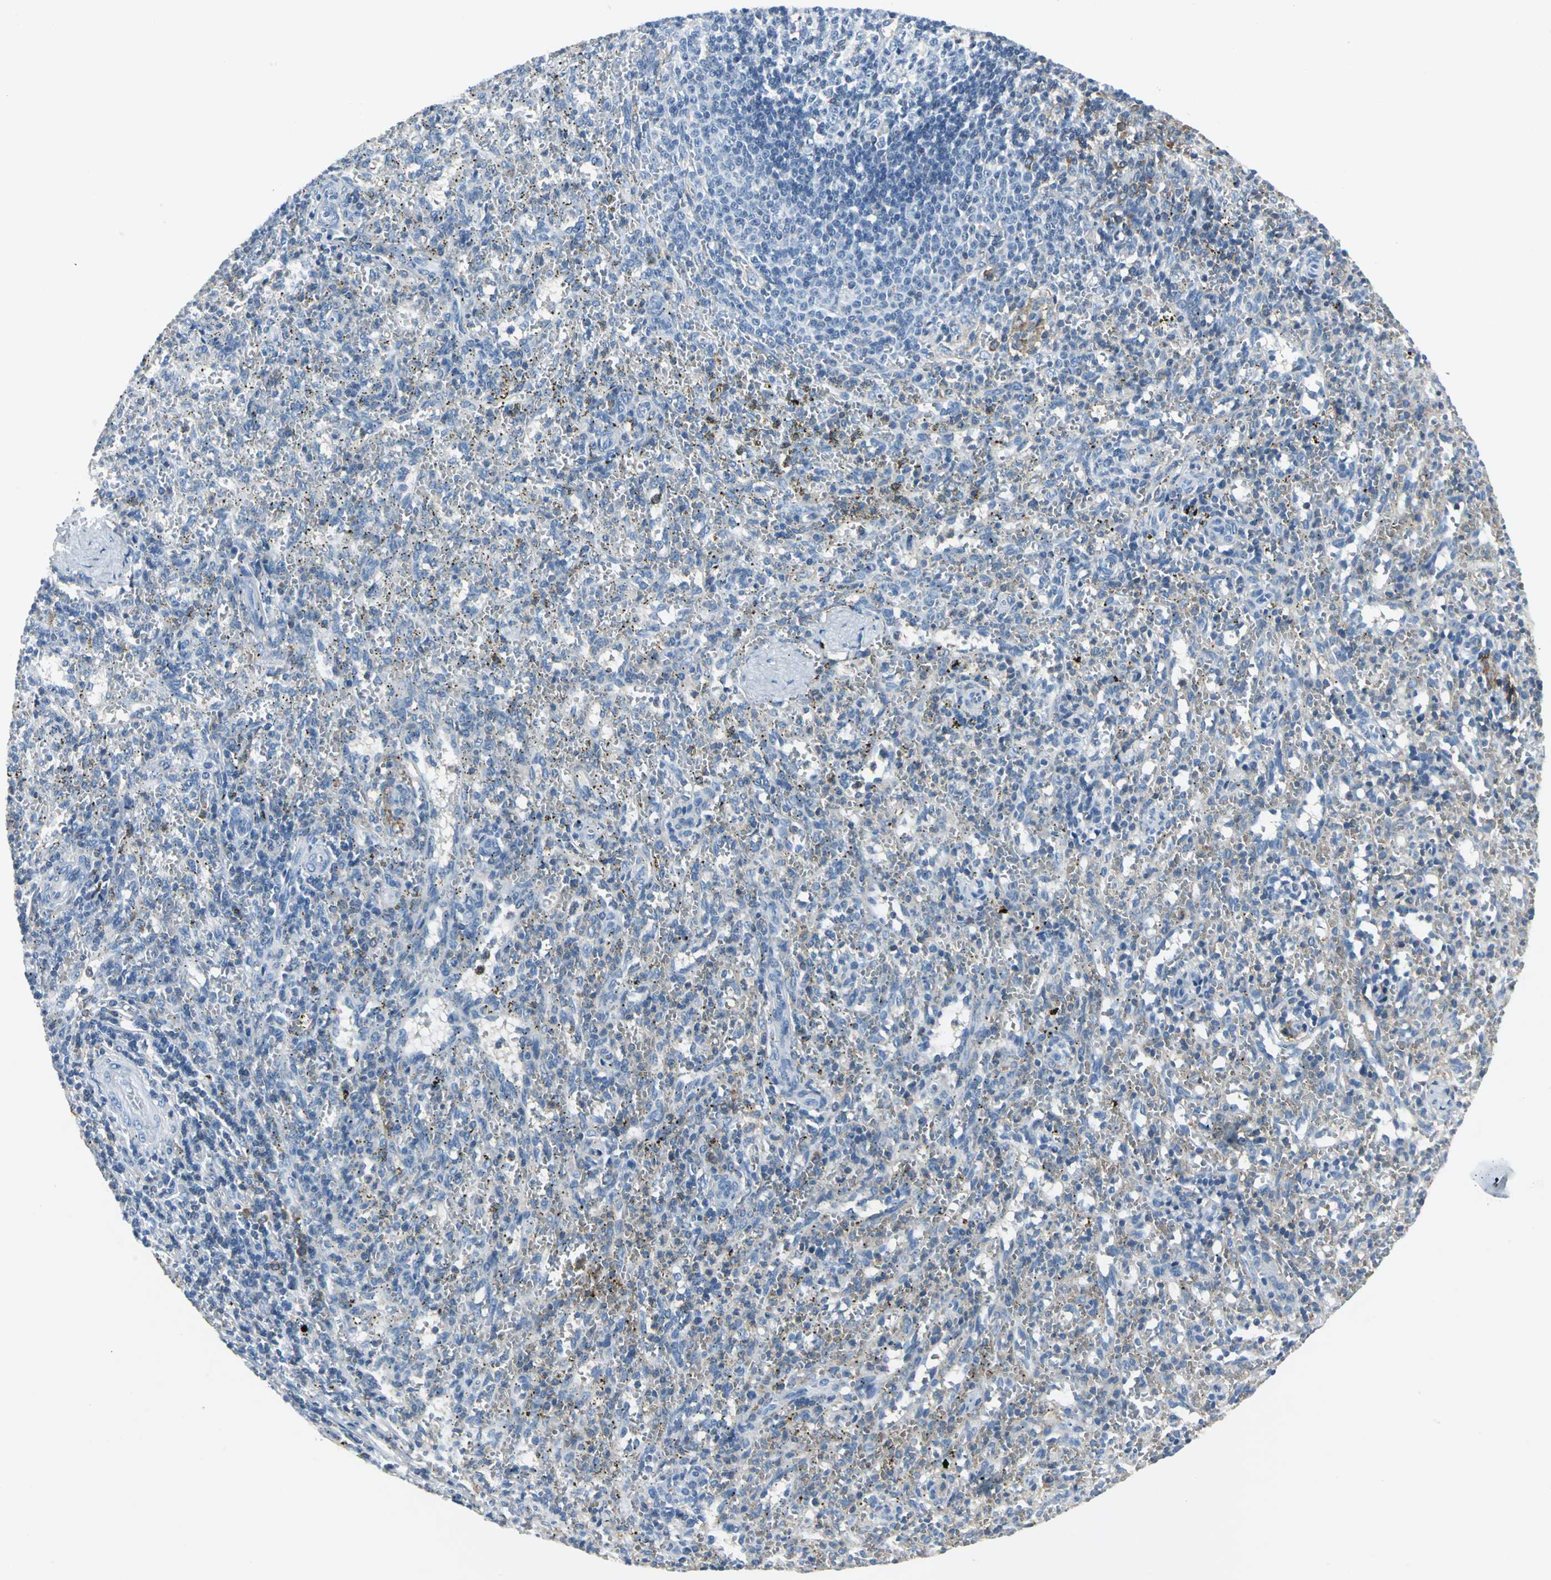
{"staining": {"intensity": "negative", "quantity": "none", "location": "none"}, "tissue": "spleen", "cell_type": "Cells in red pulp", "image_type": "normal", "snomed": [{"axis": "morphology", "description": "Normal tissue, NOS"}, {"axis": "topography", "description": "Spleen"}], "caption": "High power microscopy micrograph of an IHC histopathology image of benign spleen, revealing no significant staining in cells in red pulp. Brightfield microscopy of immunohistochemistry (IHC) stained with DAB (brown) and hematoxylin (blue), captured at high magnification.", "gene": "IQGAP2", "patient": {"sex": "female", "age": 10}}